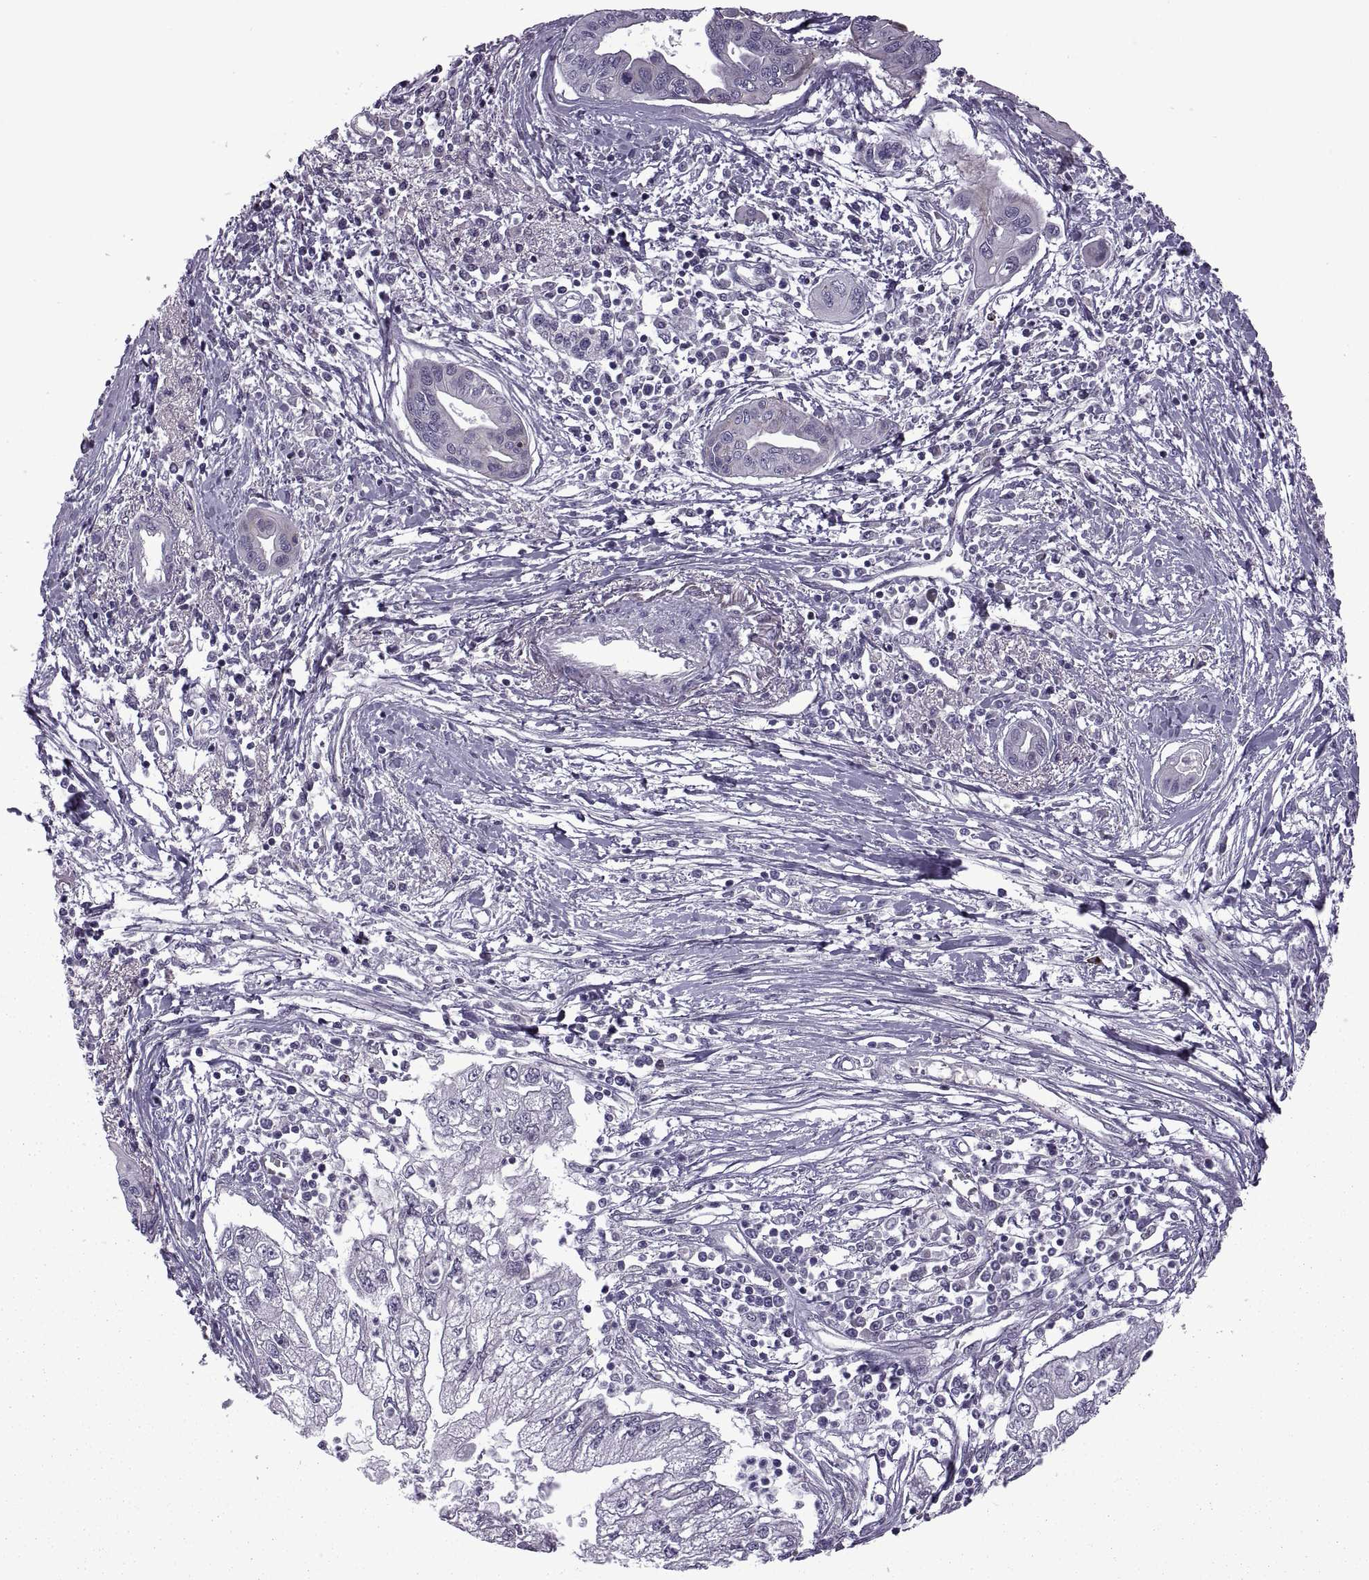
{"staining": {"intensity": "negative", "quantity": "none", "location": "none"}, "tissue": "pancreatic cancer", "cell_type": "Tumor cells", "image_type": "cancer", "snomed": [{"axis": "morphology", "description": "Adenocarcinoma, NOS"}, {"axis": "topography", "description": "Pancreas"}], "caption": "This micrograph is of adenocarcinoma (pancreatic) stained with IHC to label a protein in brown with the nuclei are counter-stained blue. There is no positivity in tumor cells.", "gene": "RIPK4", "patient": {"sex": "male", "age": 70}}